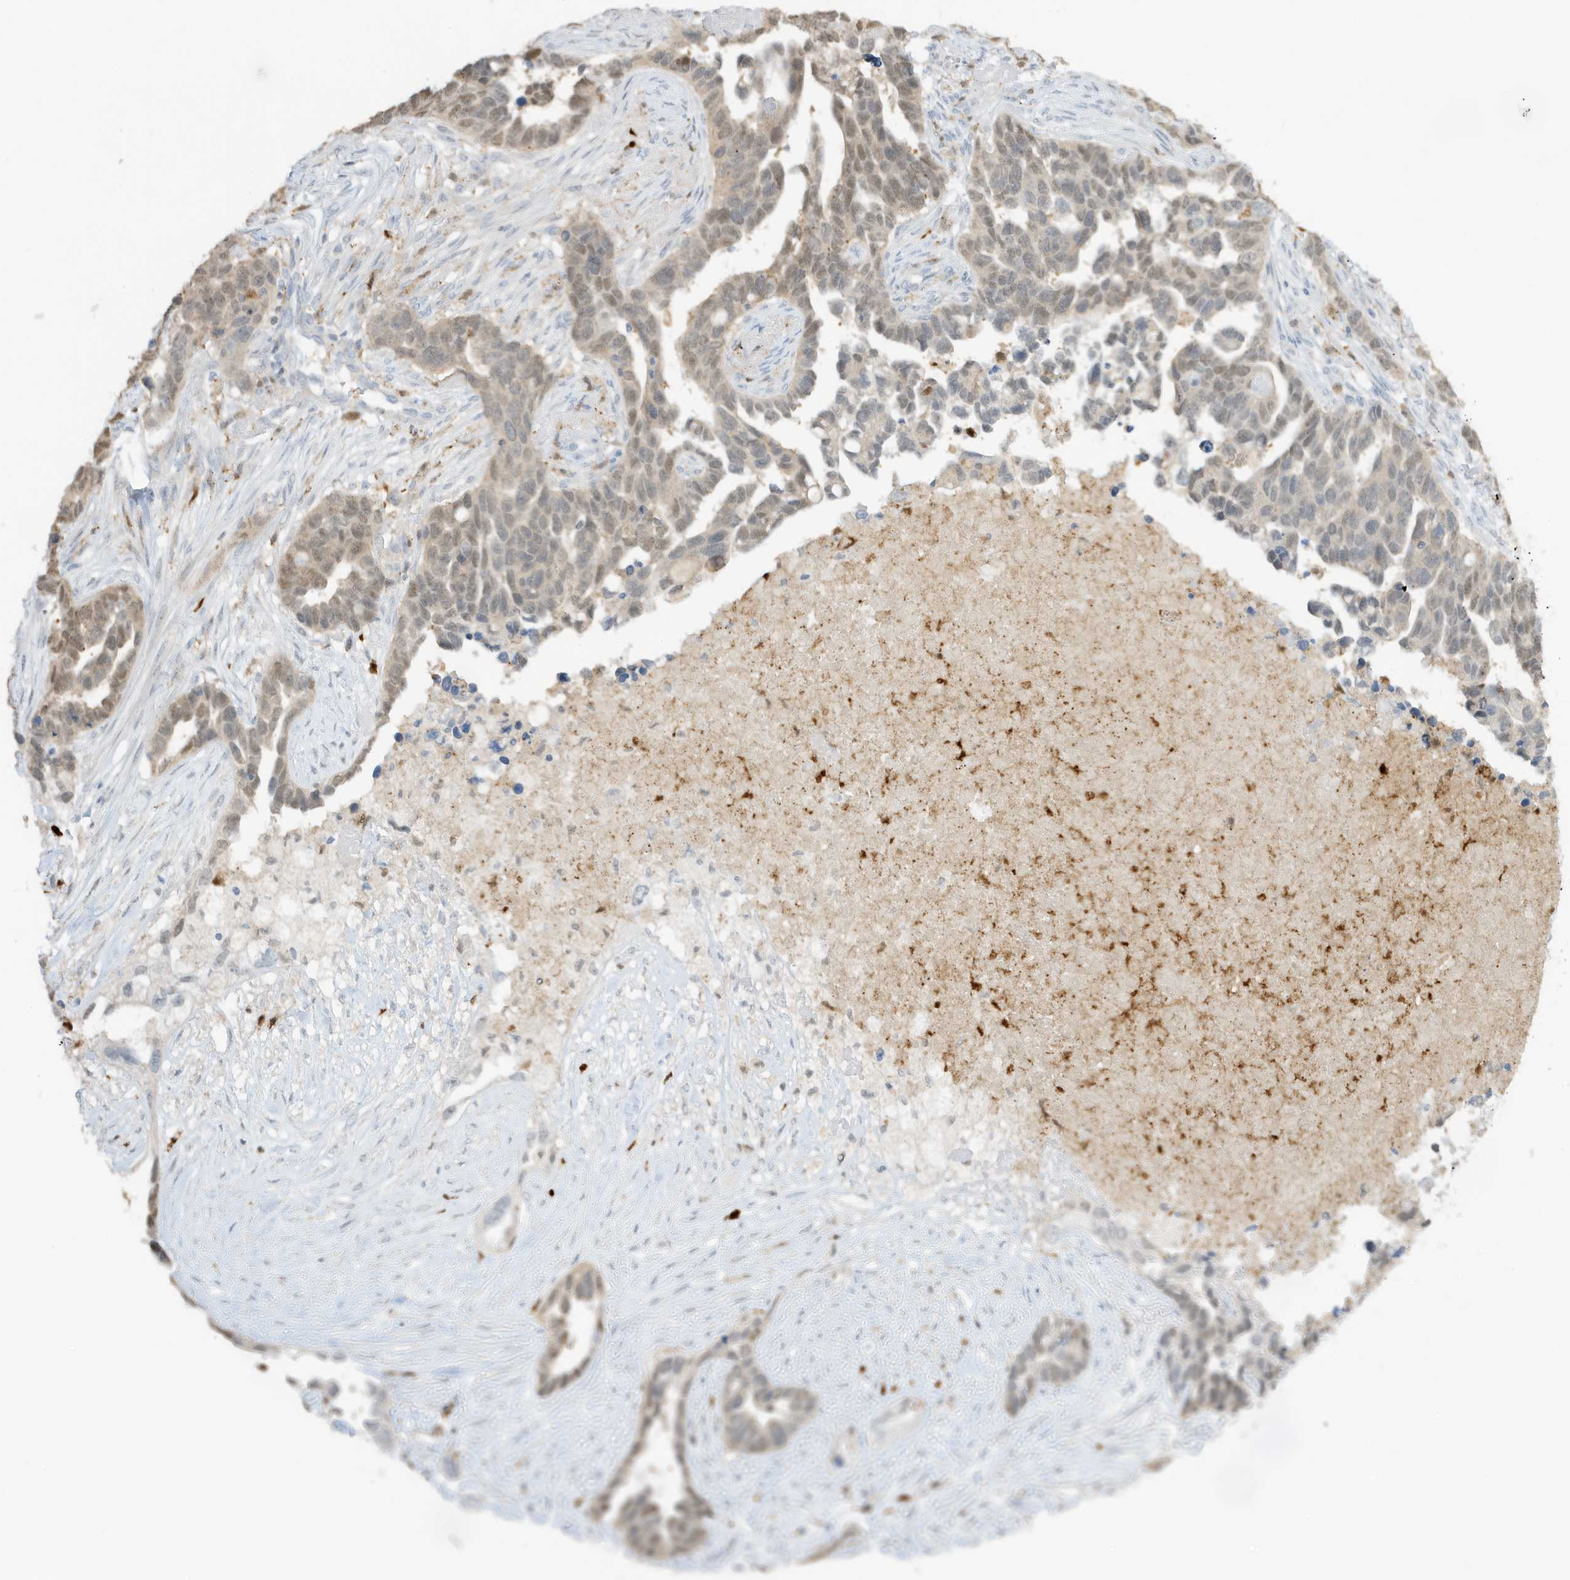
{"staining": {"intensity": "weak", "quantity": "25%-75%", "location": "nuclear"}, "tissue": "ovarian cancer", "cell_type": "Tumor cells", "image_type": "cancer", "snomed": [{"axis": "morphology", "description": "Cystadenocarcinoma, serous, NOS"}, {"axis": "topography", "description": "Ovary"}], "caption": "Approximately 25%-75% of tumor cells in human ovarian cancer (serous cystadenocarcinoma) display weak nuclear protein positivity as visualized by brown immunohistochemical staining.", "gene": "GCA", "patient": {"sex": "female", "age": 54}}